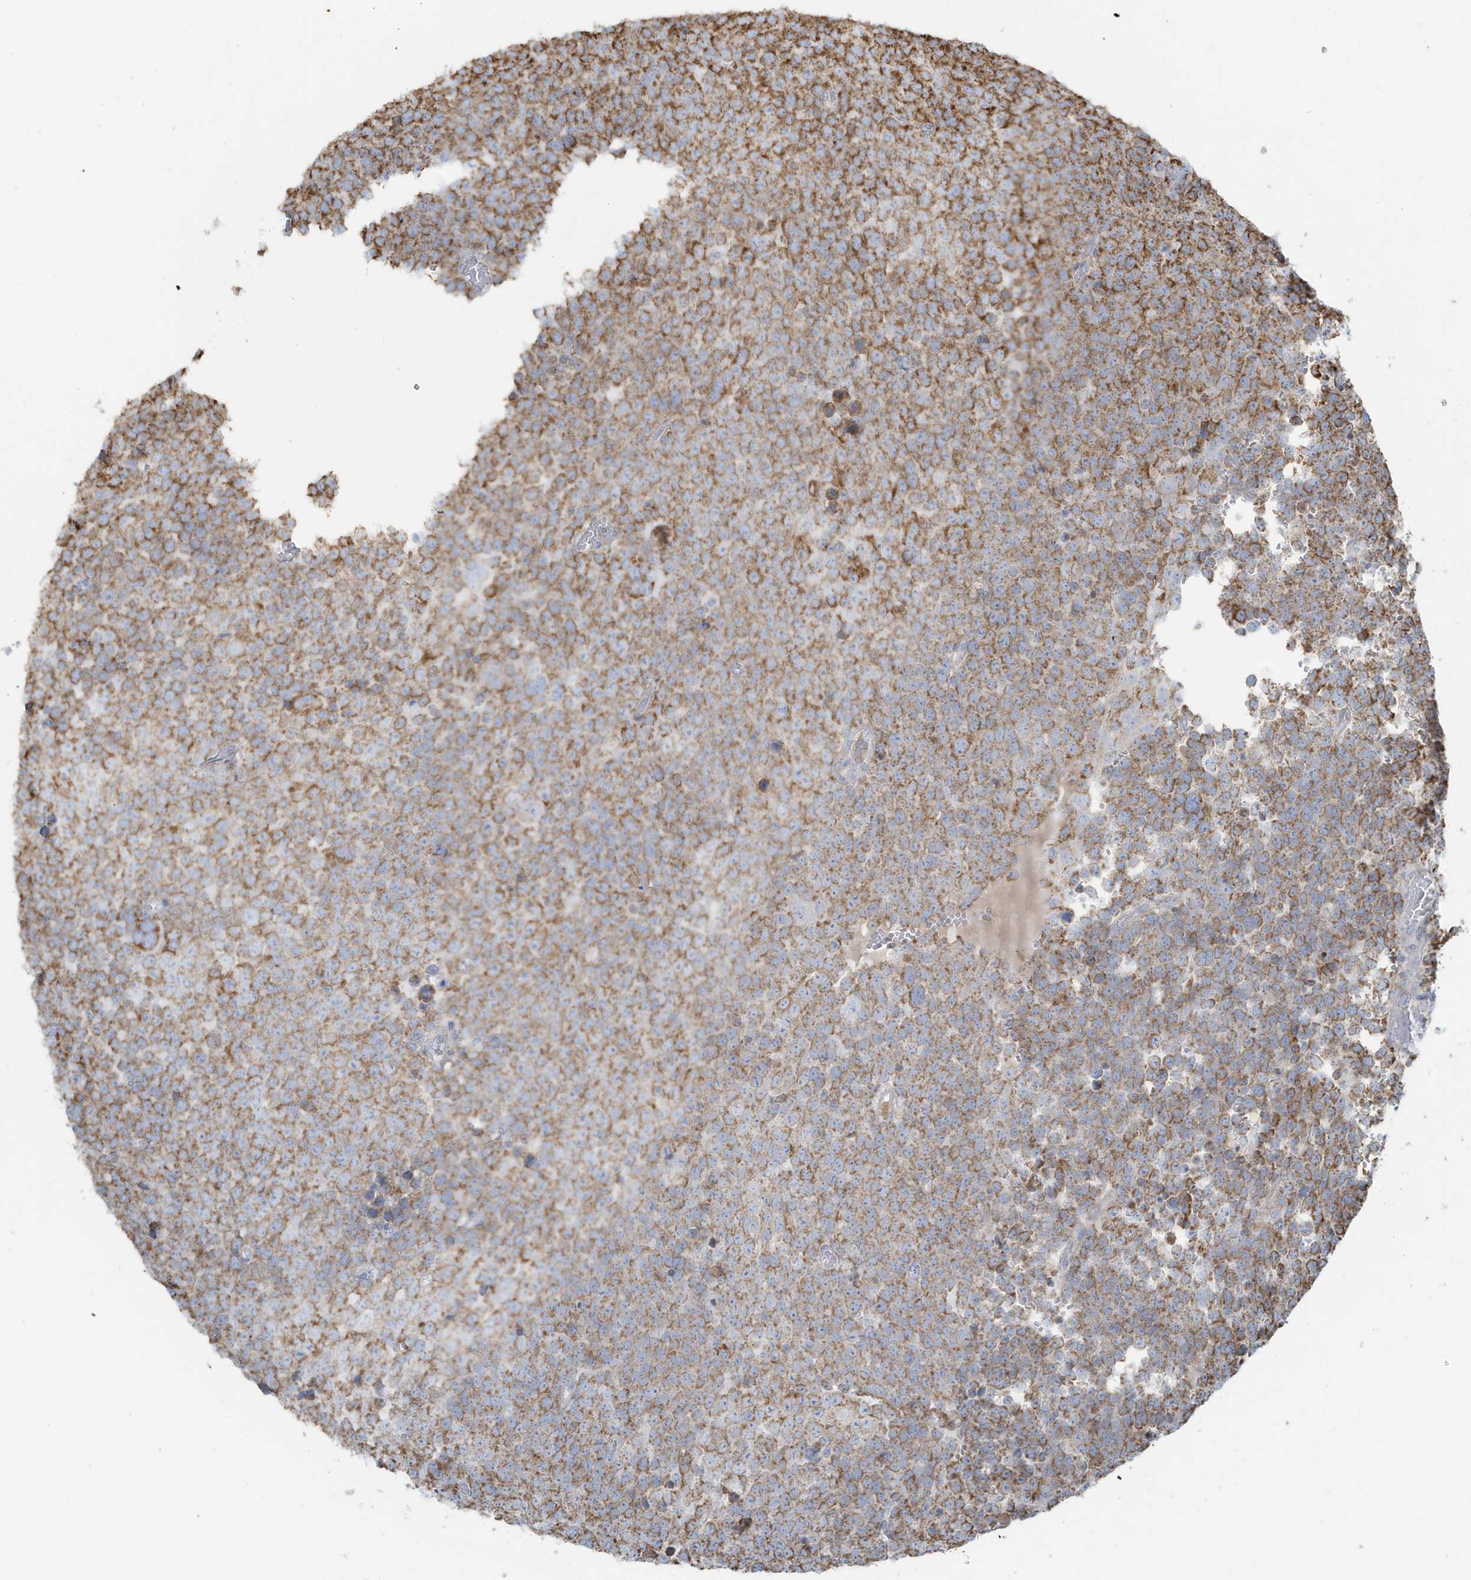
{"staining": {"intensity": "moderate", "quantity": ">75%", "location": "cytoplasmic/membranous"}, "tissue": "testis cancer", "cell_type": "Tumor cells", "image_type": "cancer", "snomed": [{"axis": "morphology", "description": "Seminoma, NOS"}, {"axis": "topography", "description": "Testis"}], "caption": "The histopathology image demonstrates staining of testis cancer (seminoma), revealing moderate cytoplasmic/membranous protein staining (brown color) within tumor cells. The protein of interest is shown in brown color, while the nuclei are stained blue.", "gene": "RAB11FIP3", "patient": {"sex": "male", "age": 71}}